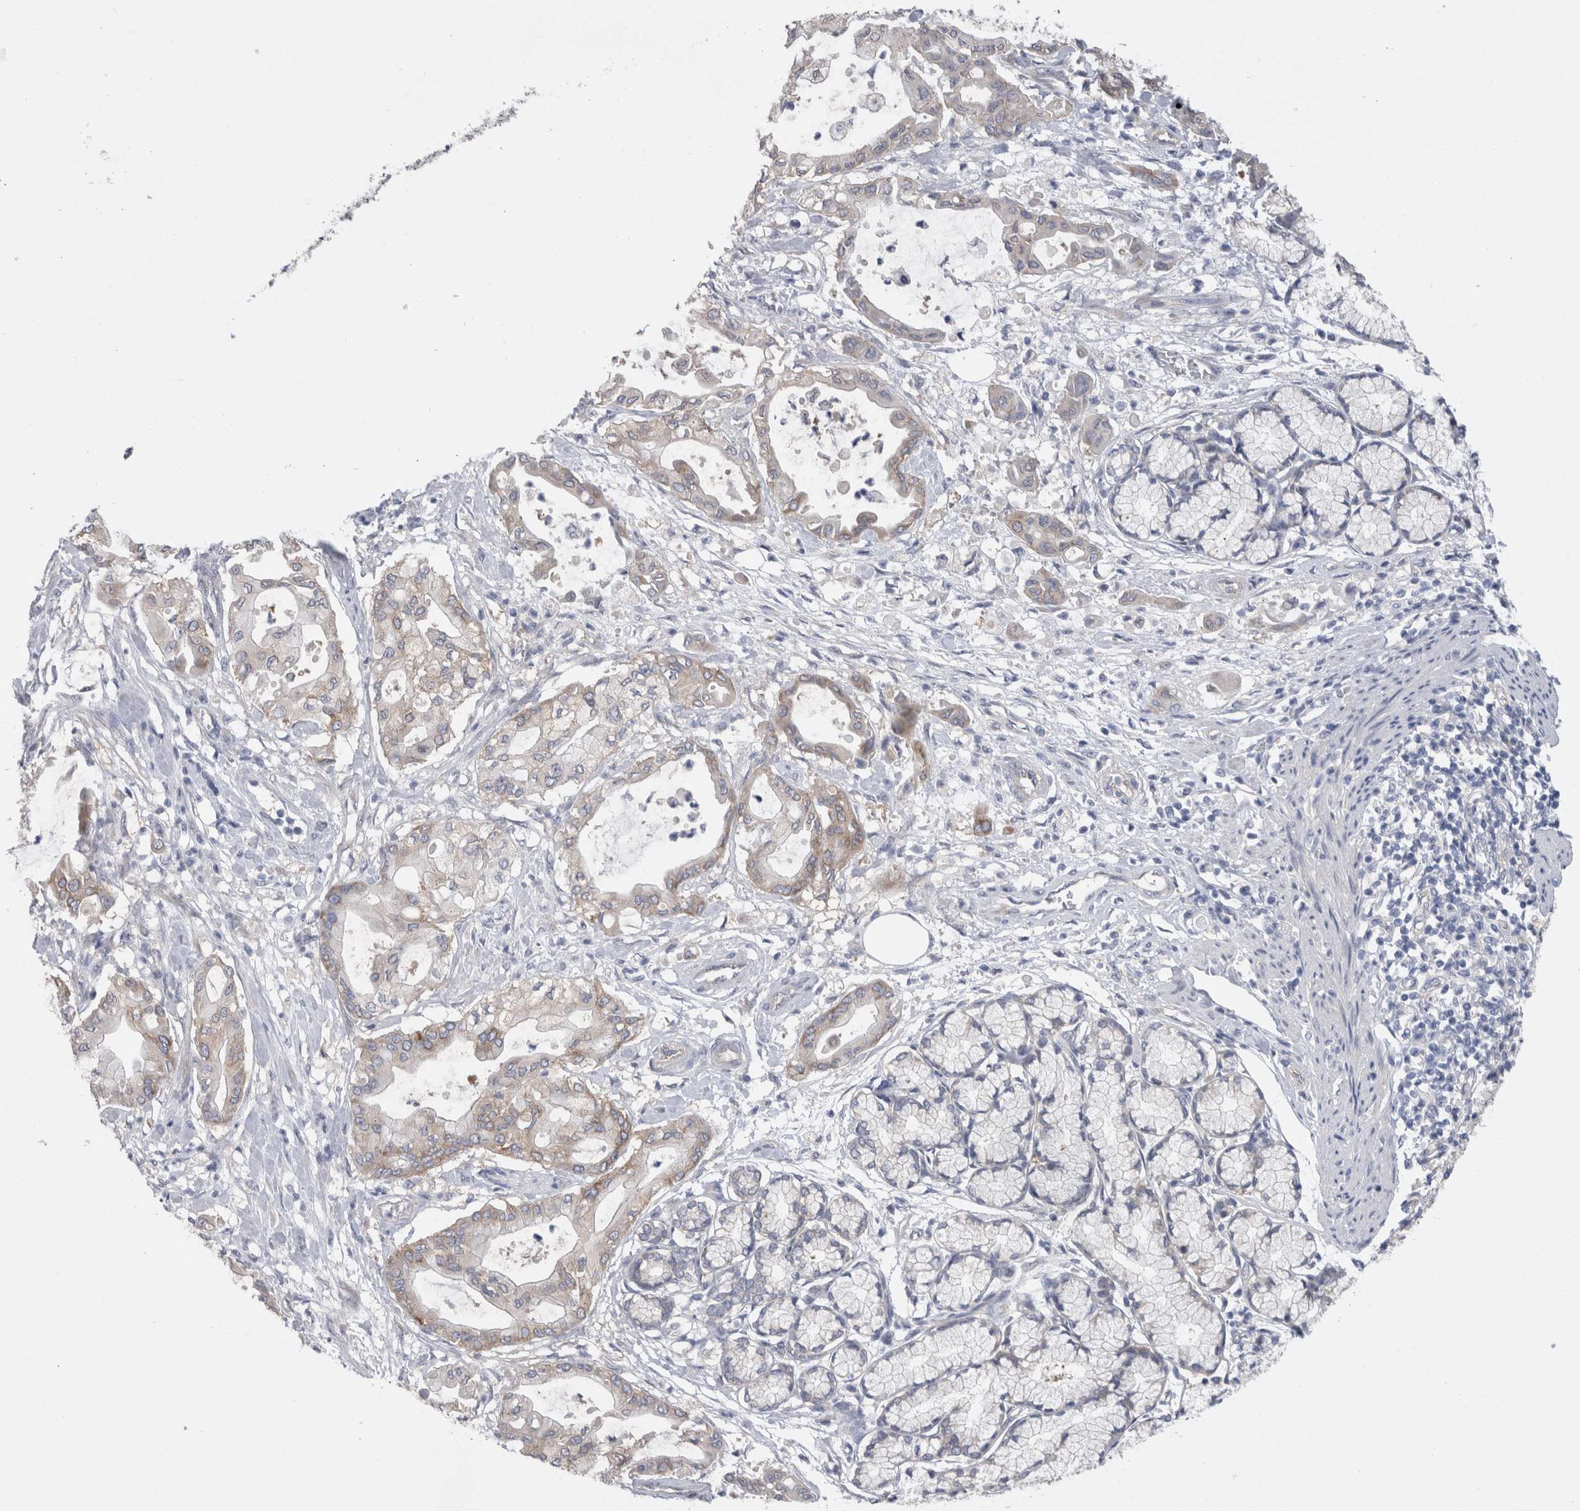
{"staining": {"intensity": "weak", "quantity": ">75%", "location": "cytoplasmic/membranous"}, "tissue": "pancreatic cancer", "cell_type": "Tumor cells", "image_type": "cancer", "snomed": [{"axis": "morphology", "description": "Adenocarcinoma, NOS"}, {"axis": "morphology", "description": "Adenocarcinoma, metastatic, NOS"}, {"axis": "topography", "description": "Lymph node"}, {"axis": "topography", "description": "Pancreas"}, {"axis": "topography", "description": "Duodenum"}], "caption": "Protein staining shows weak cytoplasmic/membranous staining in approximately >75% of tumor cells in pancreatic metastatic adenocarcinoma.", "gene": "WIPF2", "patient": {"sex": "female", "age": 64}}